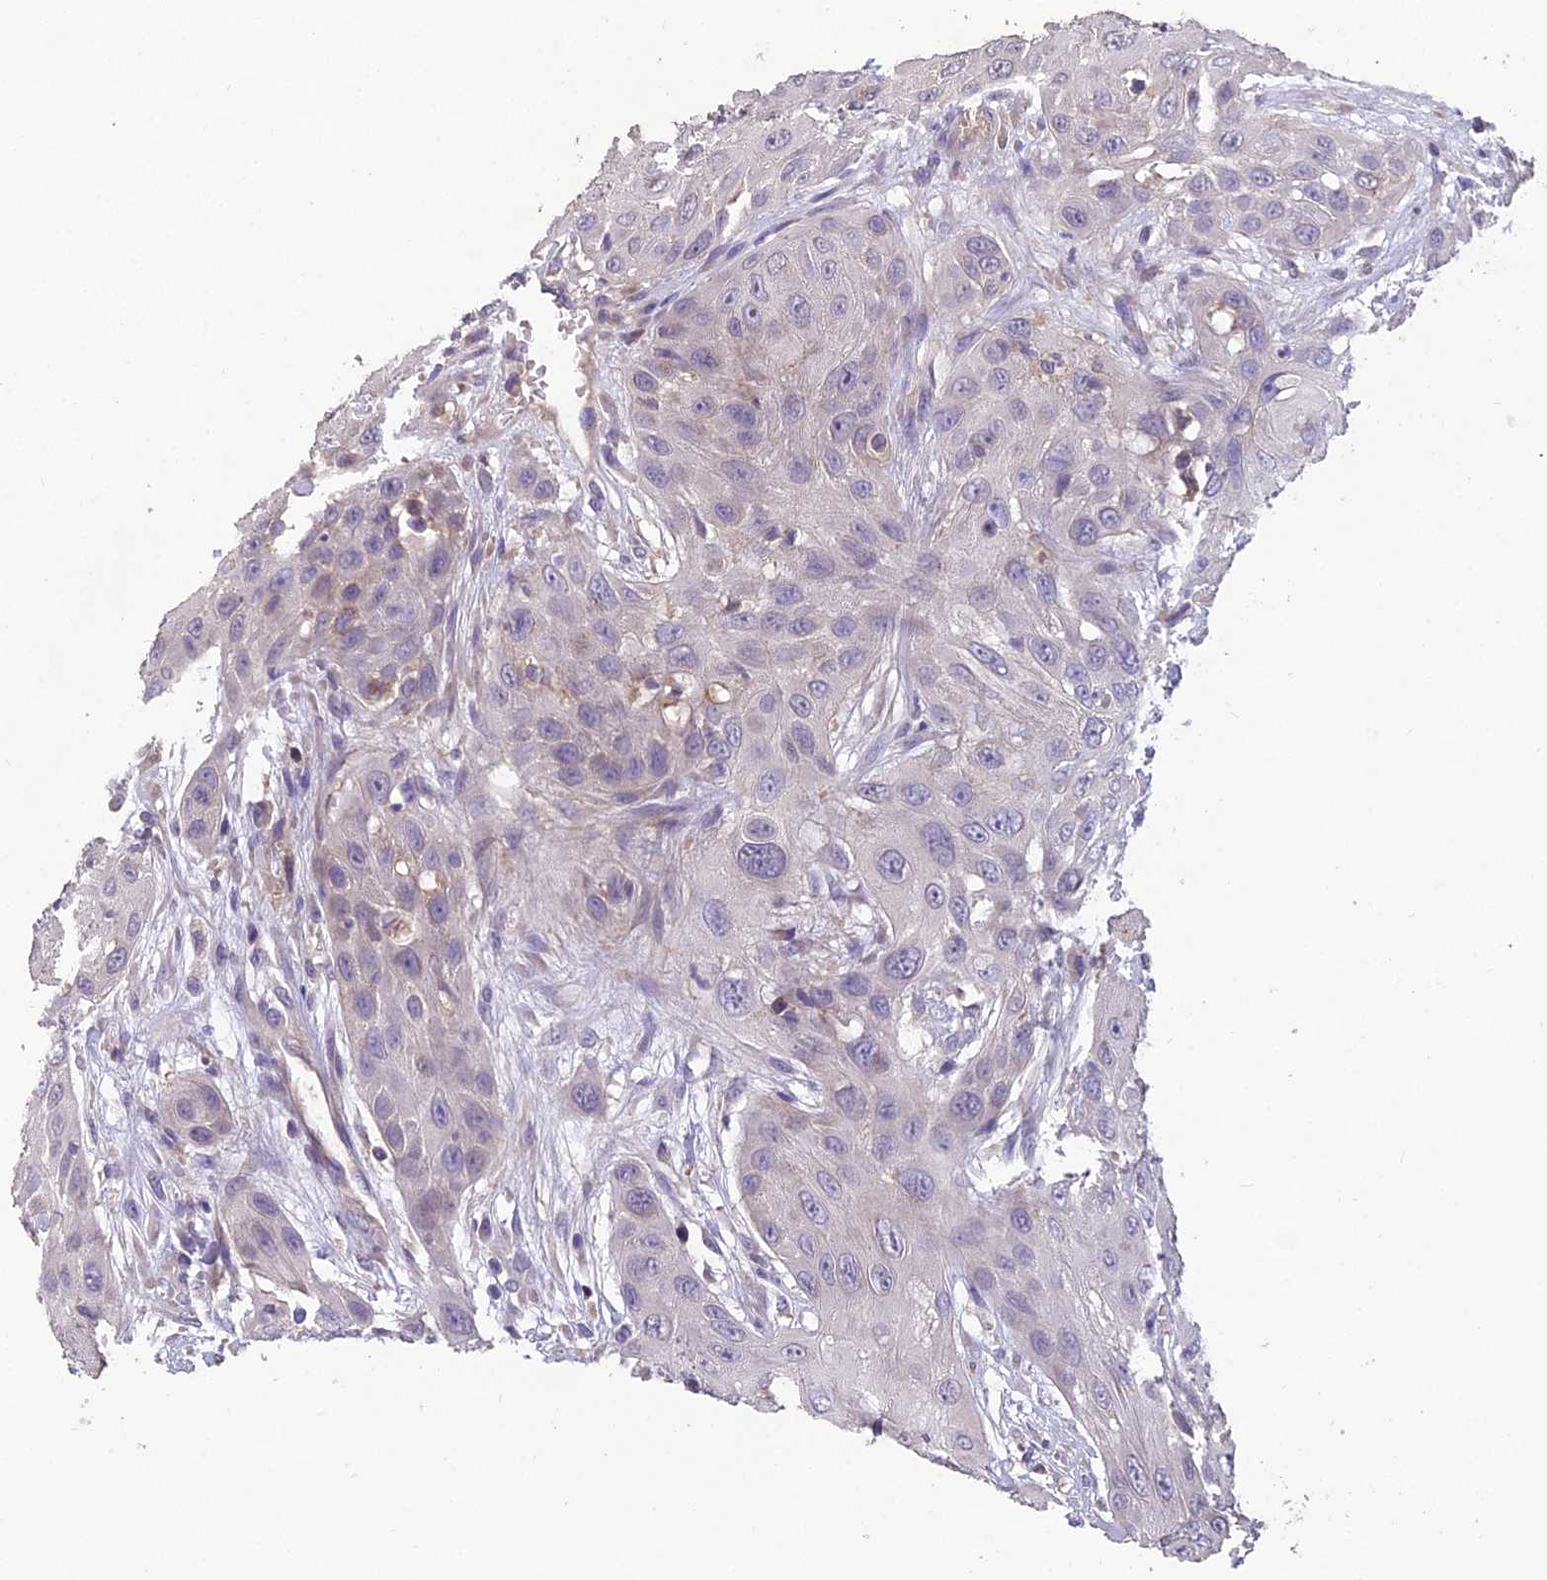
{"staining": {"intensity": "negative", "quantity": "none", "location": "none"}, "tissue": "head and neck cancer", "cell_type": "Tumor cells", "image_type": "cancer", "snomed": [{"axis": "morphology", "description": "Squamous cell carcinoma, NOS"}, {"axis": "topography", "description": "Head-Neck"}], "caption": "This is a image of immunohistochemistry staining of head and neck cancer, which shows no expression in tumor cells.", "gene": "CEACAM16", "patient": {"sex": "male", "age": 81}}